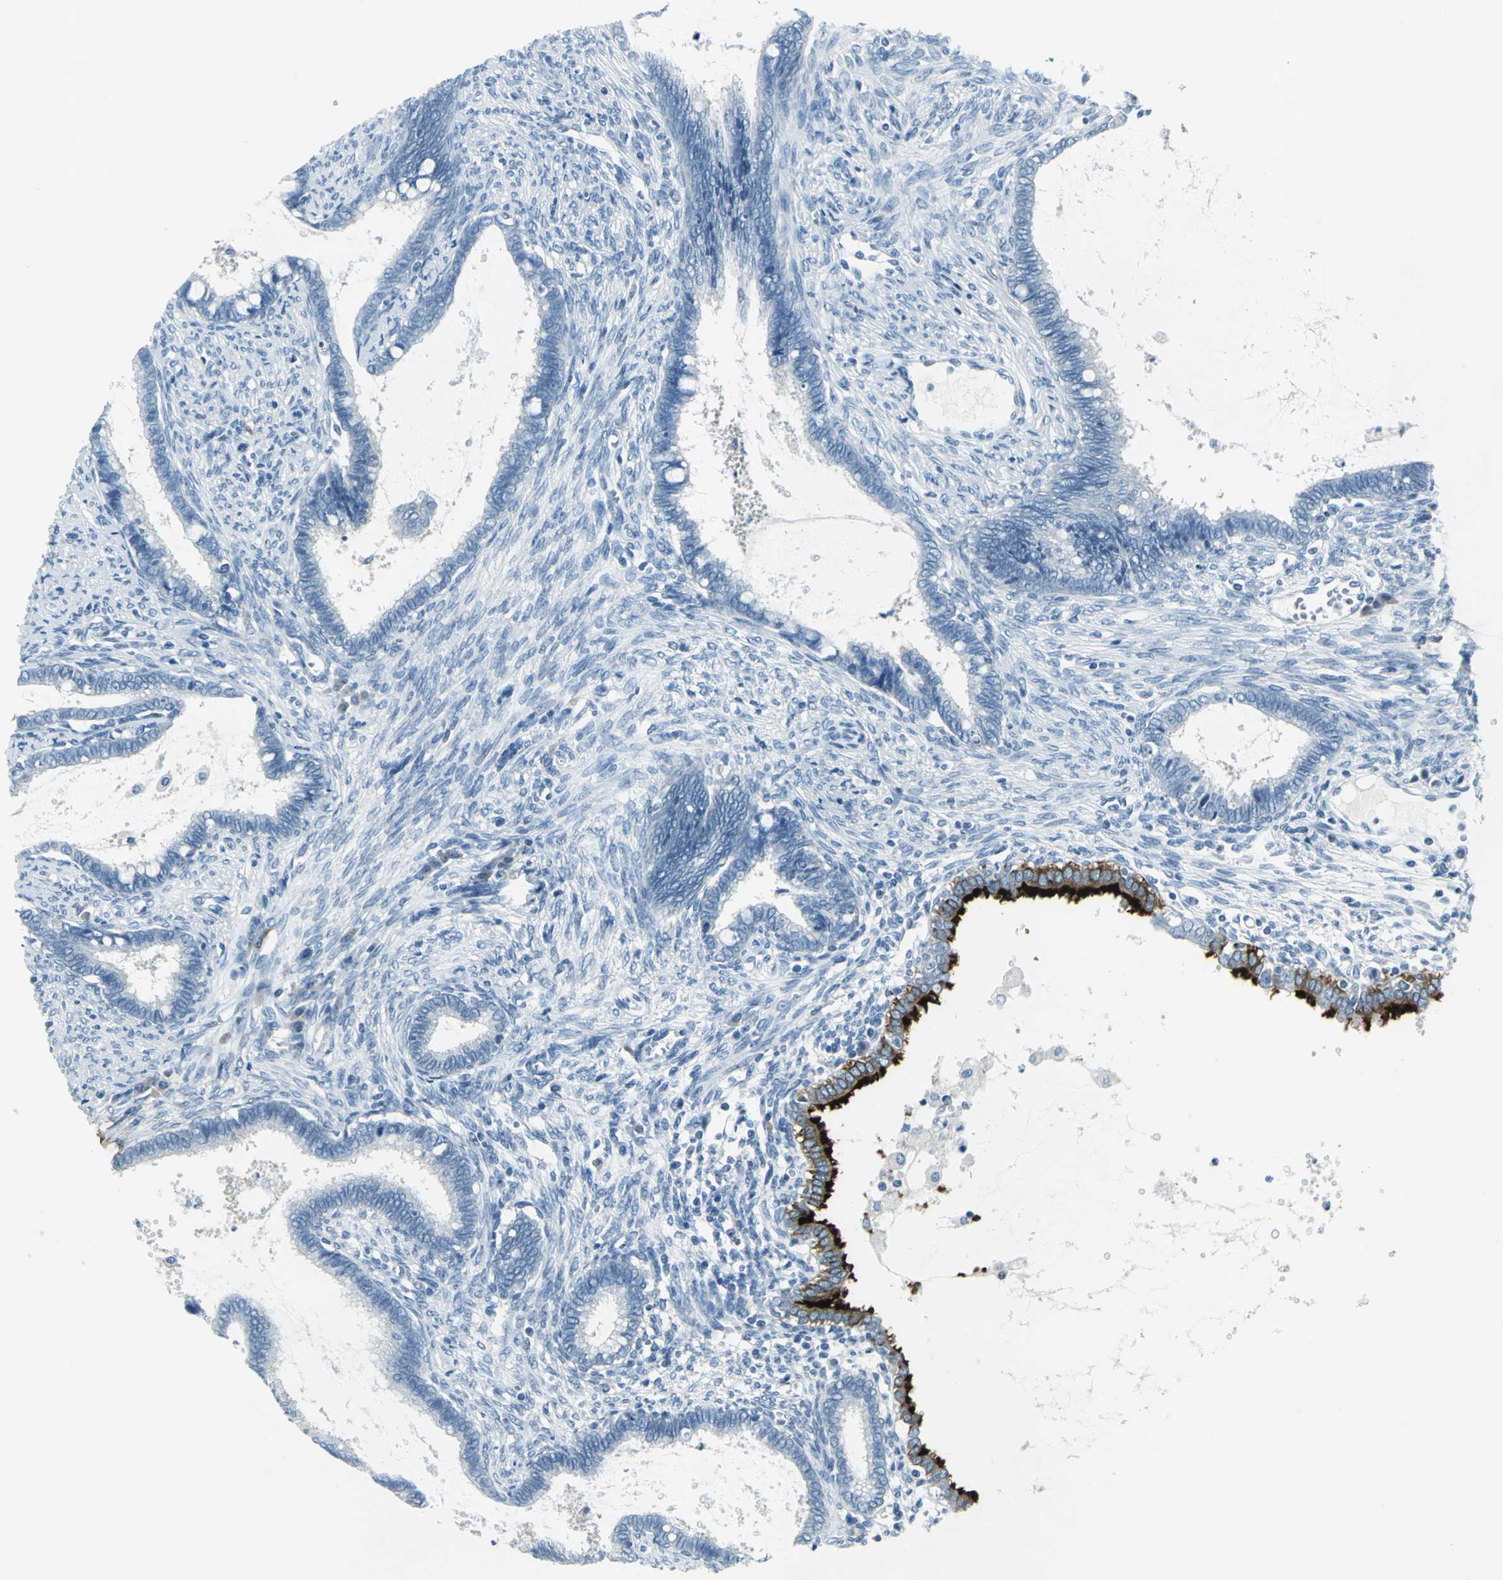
{"staining": {"intensity": "strong", "quantity": "<25%", "location": "cytoplasmic/membranous"}, "tissue": "cervical cancer", "cell_type": "Tumor cells", "image_type": "cancer", "snomed": [{"axis": "morphology", "description": "Adenocarcinoma, NOS"}, {"axis": "topography", "description": "Cervix"}], "caption": "A brown stain labels strong cytoplasmic/membranous positivity of a protein in human cervical cancer (adenocarcinoma) tumor cells.", "gene": "DNAI2", "patient": {"sex": "female", "age": 44}}